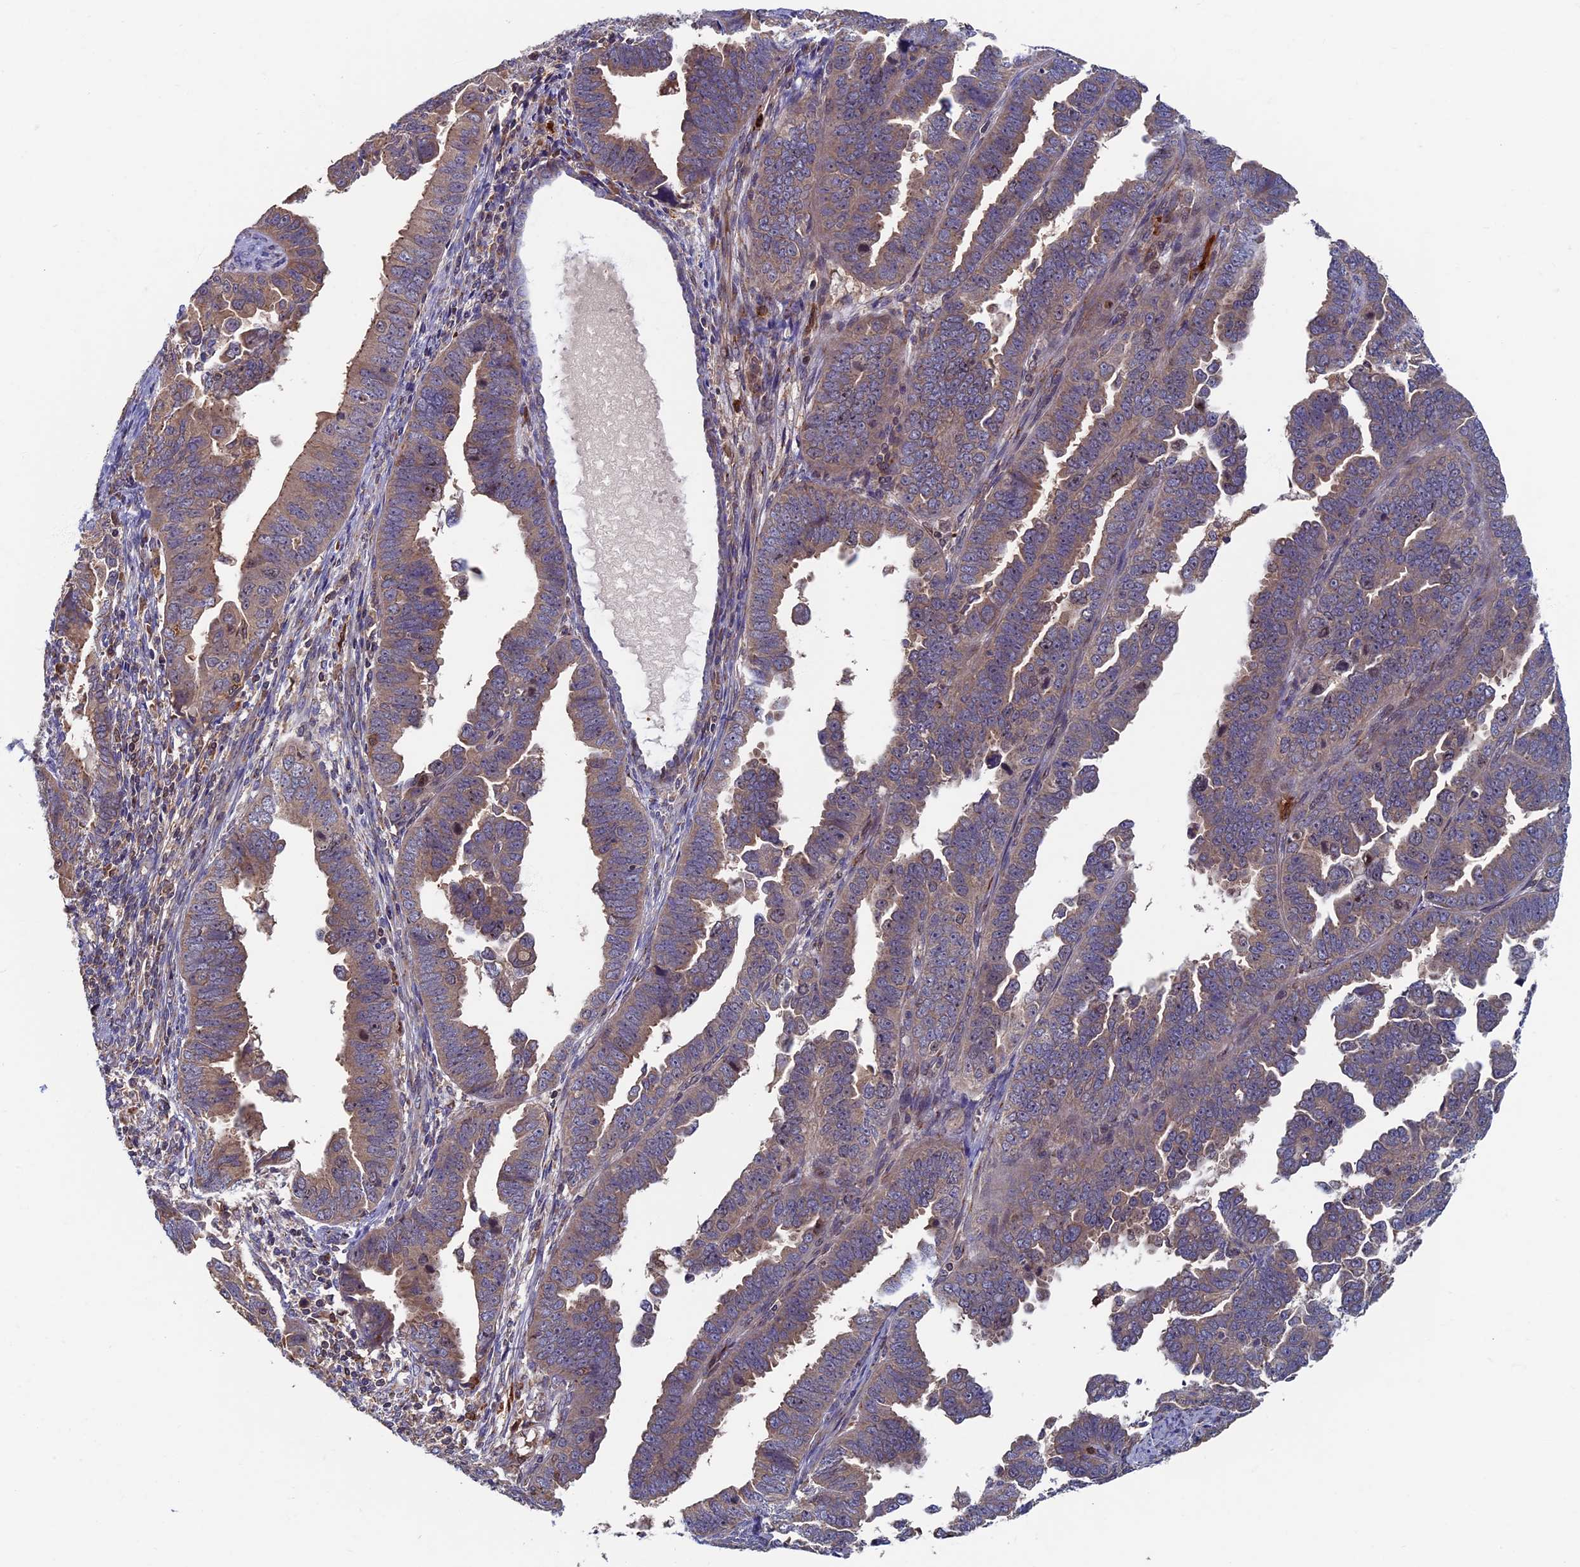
{"staining": {"intensity": "weak", "quantity": ">75%", "location": "cytoplasmic/membranous"}, "tissue": "endometrial cancer", "cell_type": "Tumor cells", "image_type": "cancer", "snomed": [{"axis": "morphology", "description": "Adenocarcinoma, NOS"}, {"axis": "topography", "description": "Endometrium"}], "caption": "Immunohistochemical staining of human adenocarcinoma (endometrial) exhibits low levels of weak cytoplasmic/membranous expression in about >75% of tumor cells.", "gene": "TNK2", "patient": {"sex": "female", "age": 75}}